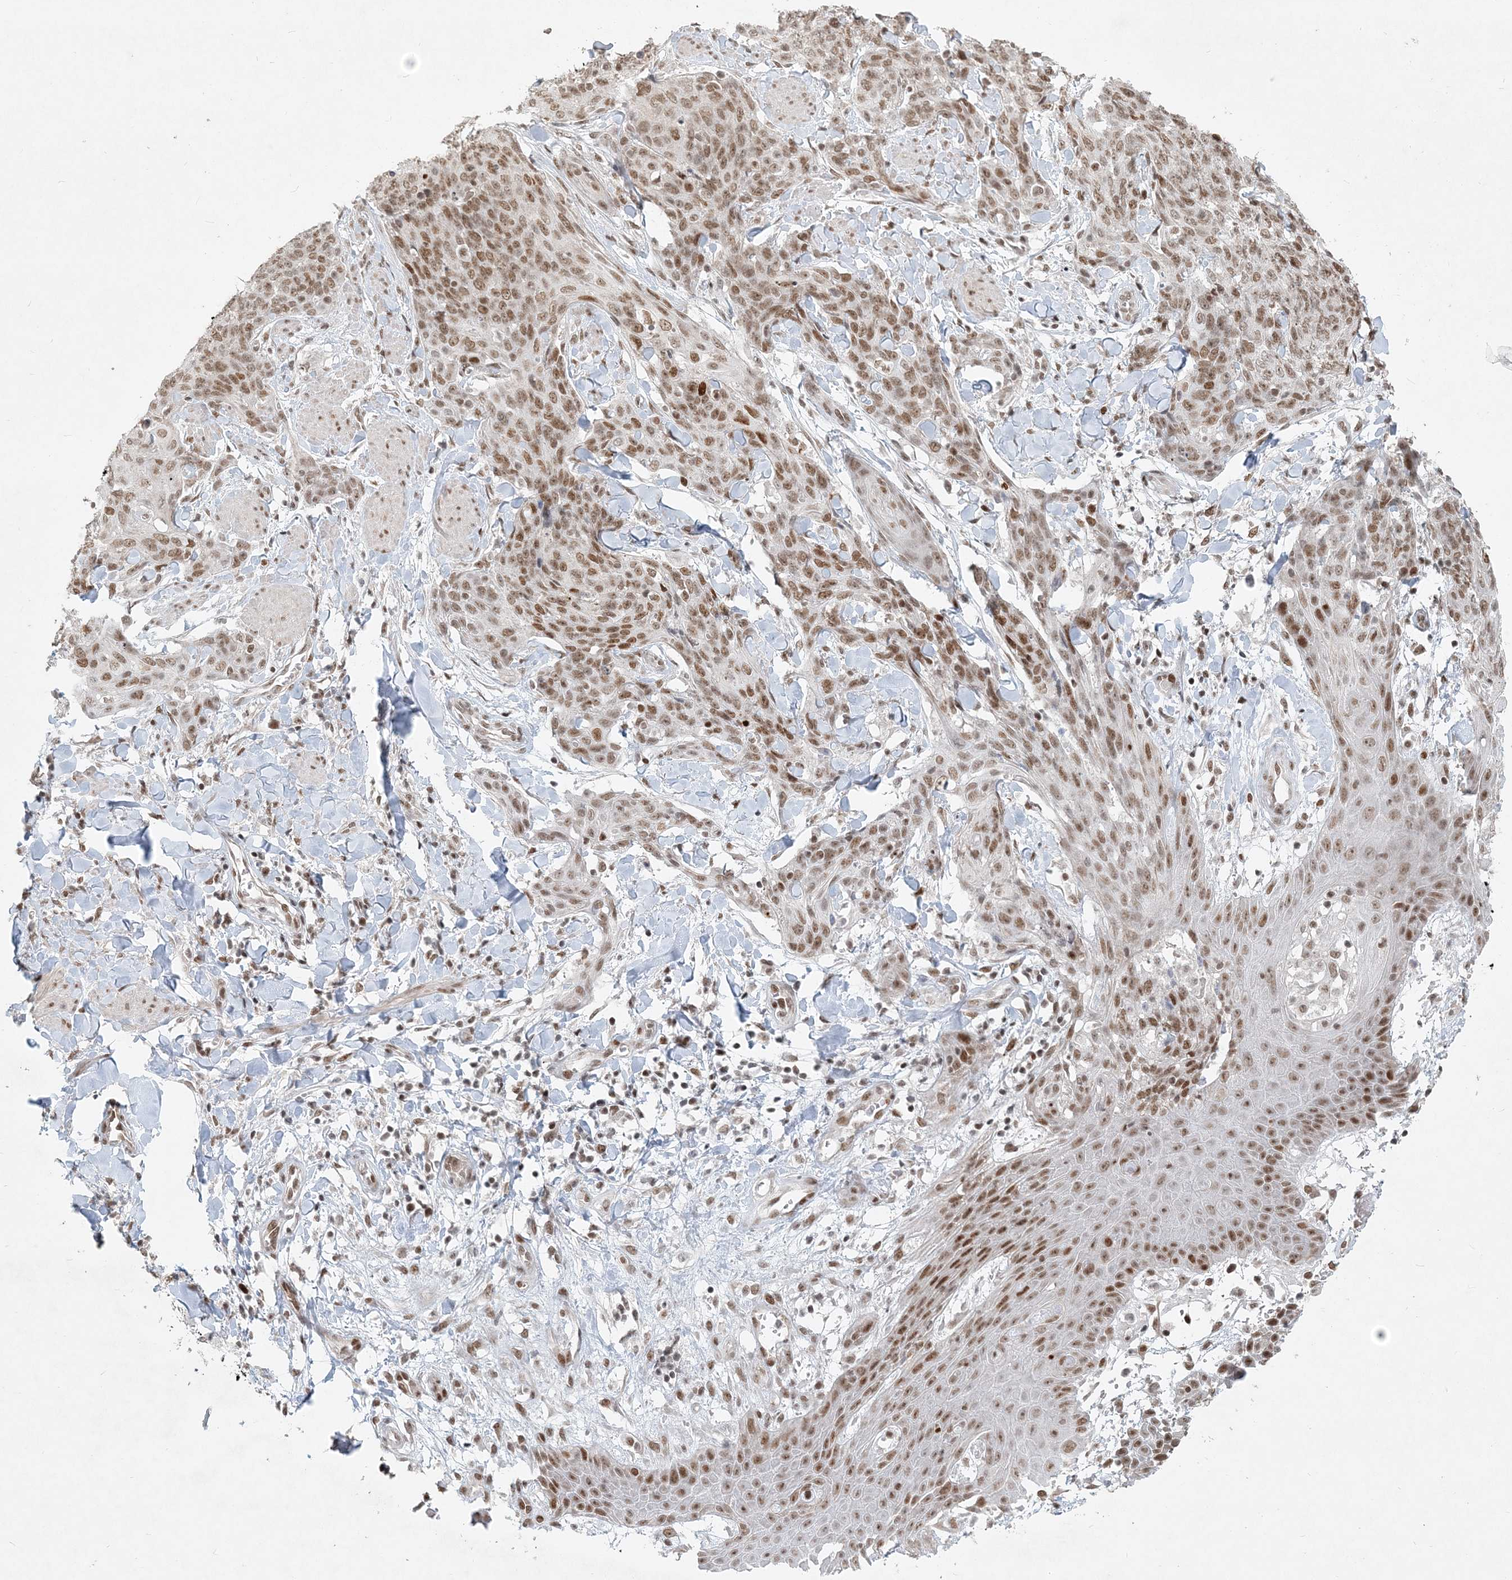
{"staining": {"intensity": "moderate", "quantity": ">75%", "location": "nuclear"}, "tissue": "skin cancer", "cell_type": "Tumor cells", "image_type": "cancer", "snomed": [{"axis": "morphology", "description": "Squamous cell carcinoma, NOS"}, {"axis": "topography", "description": "Skin"}, {"axis": "topography", "description": "Vulva"}], "caption": "Tumor cells exhibit medium levels of moderate nuclear expression in about >75% of cells in skin squamous cell carcinoma.", "gene": "BAZ1B", "patient": {"sex": "female", "age": 85}}